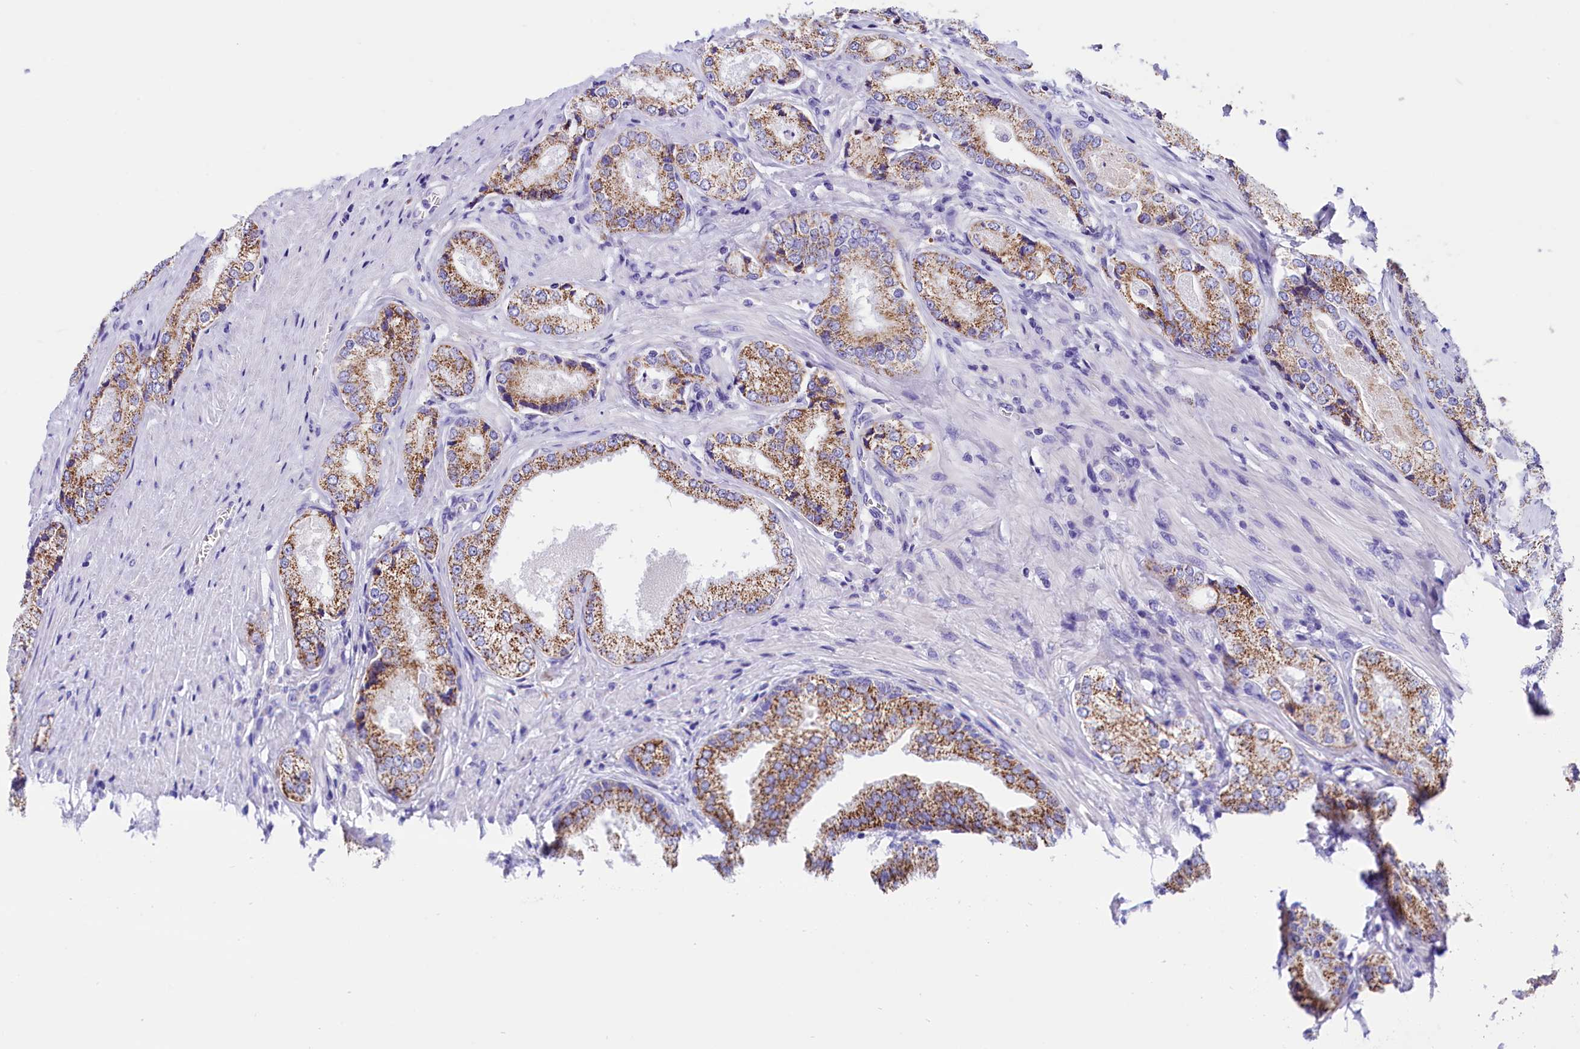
{"staining": {"intensity": "moderate", "quantity": ">75%", "location": "cytoplasmic/membranous"}, "tissue": "prostate cancer", "cell_type": "Tumor cells", "image_type": "cancer", "snomed": [{"axis": "morphology", "description": "Adenocarcinoma, Low grade"}, {"axis": "topography", "description": "Prostate"}], "caption": "Brown immunohistochemical staining in prostate low-grade adenocarcinoma displays moderate cytoplasmic/membranous positivity in about >75% of tumor cells.", "gene": "ABAT", "patient": {"sex": "male", "age": 68}}